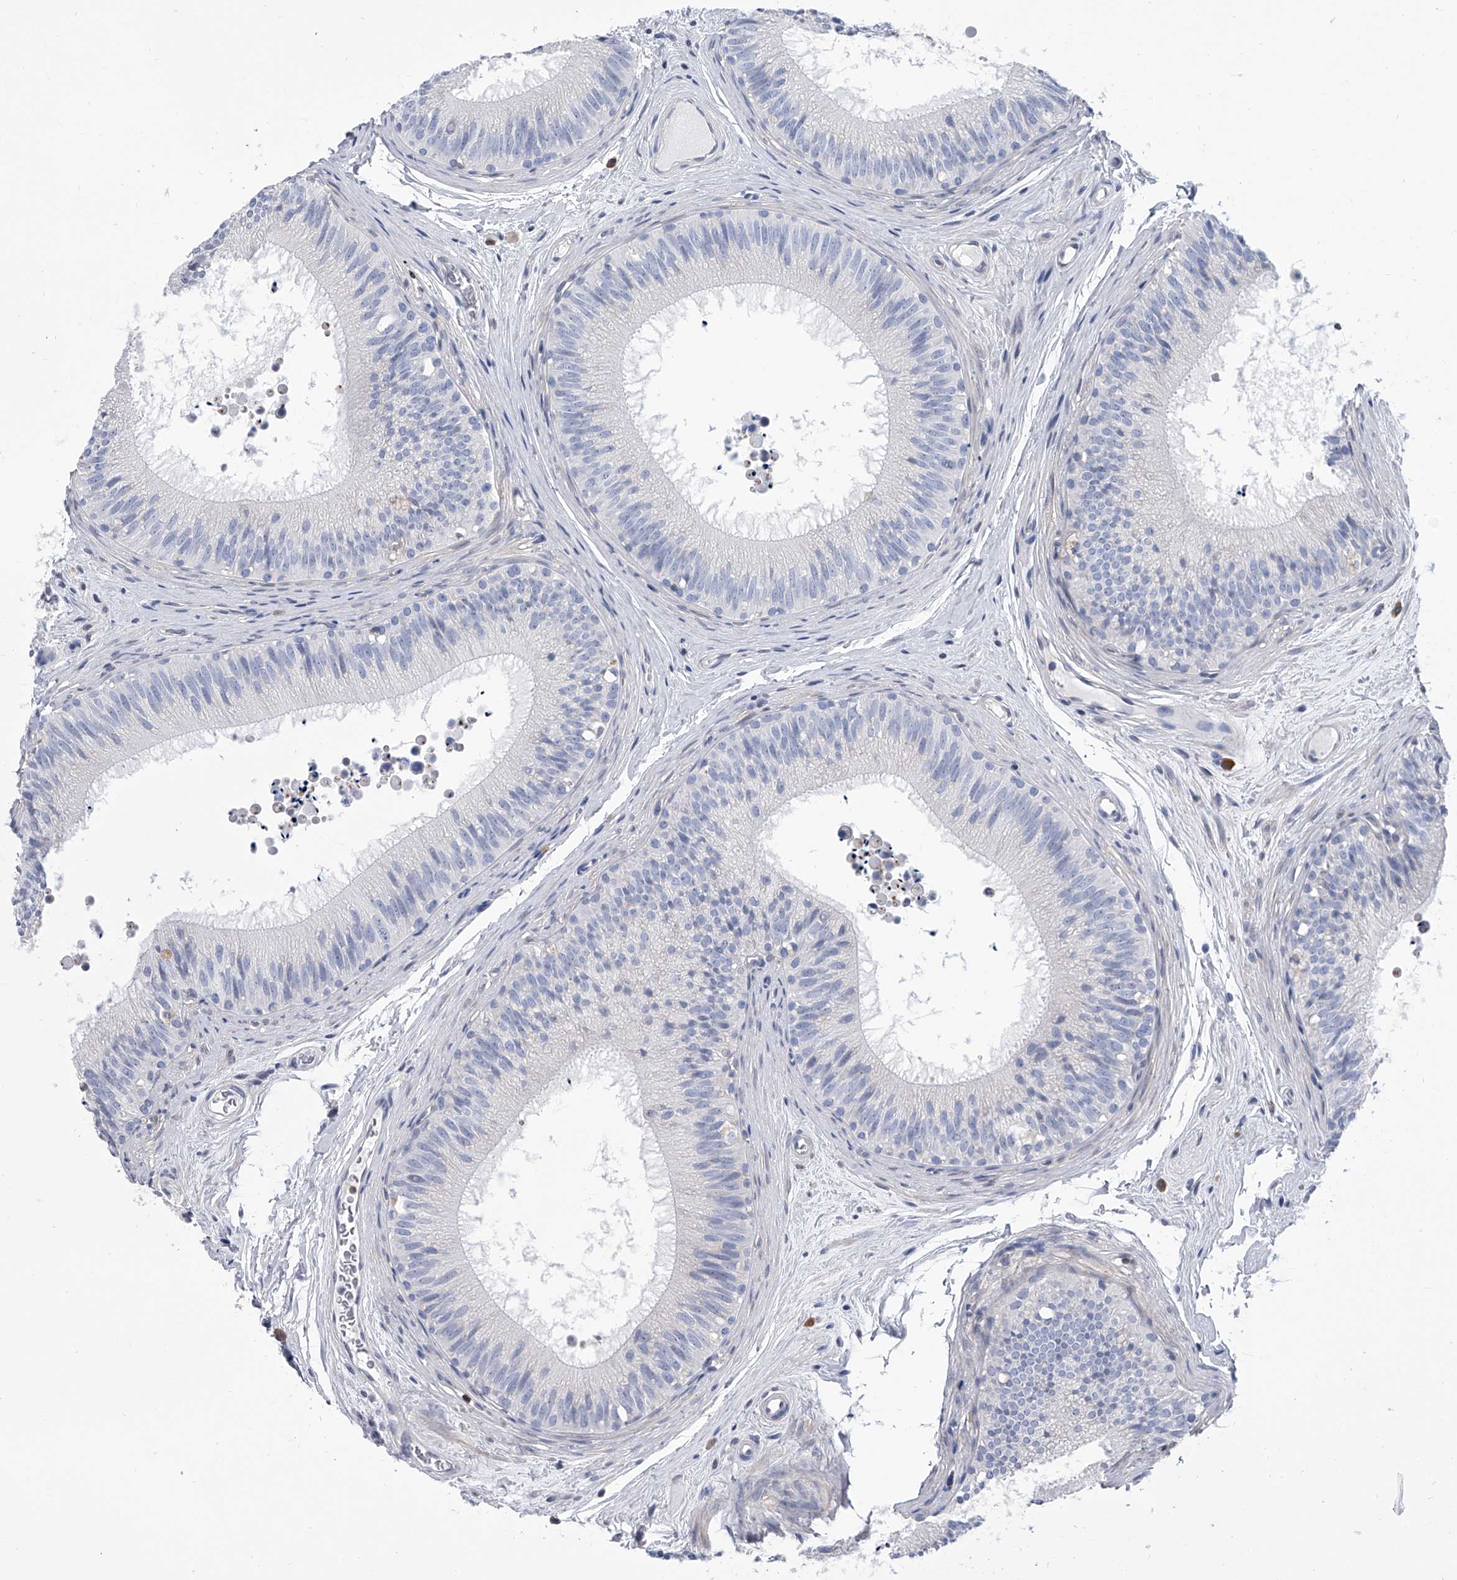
{"staining": {"intensity": "negative", "quantity": "none", "location": "none"}, "tissue": "epididymis", "cell_type": "Glandular cells", "image_type": "normal", "snomed": [{"axis": "morphology", "description": "Normal tissue, NOS"}, {"axis": "topography", "description": "Epididymis"}], "caption": "Immunohistochemical staining of normal epididymis displays no significant staining in glandular cells. (DAB (3,3'-diaminobenzidine) immunohistochemistry (IHC) with hematoxylin counter stain).", "gene": "SERPINB9", "patient": {"sex": "male", "age": 29}}